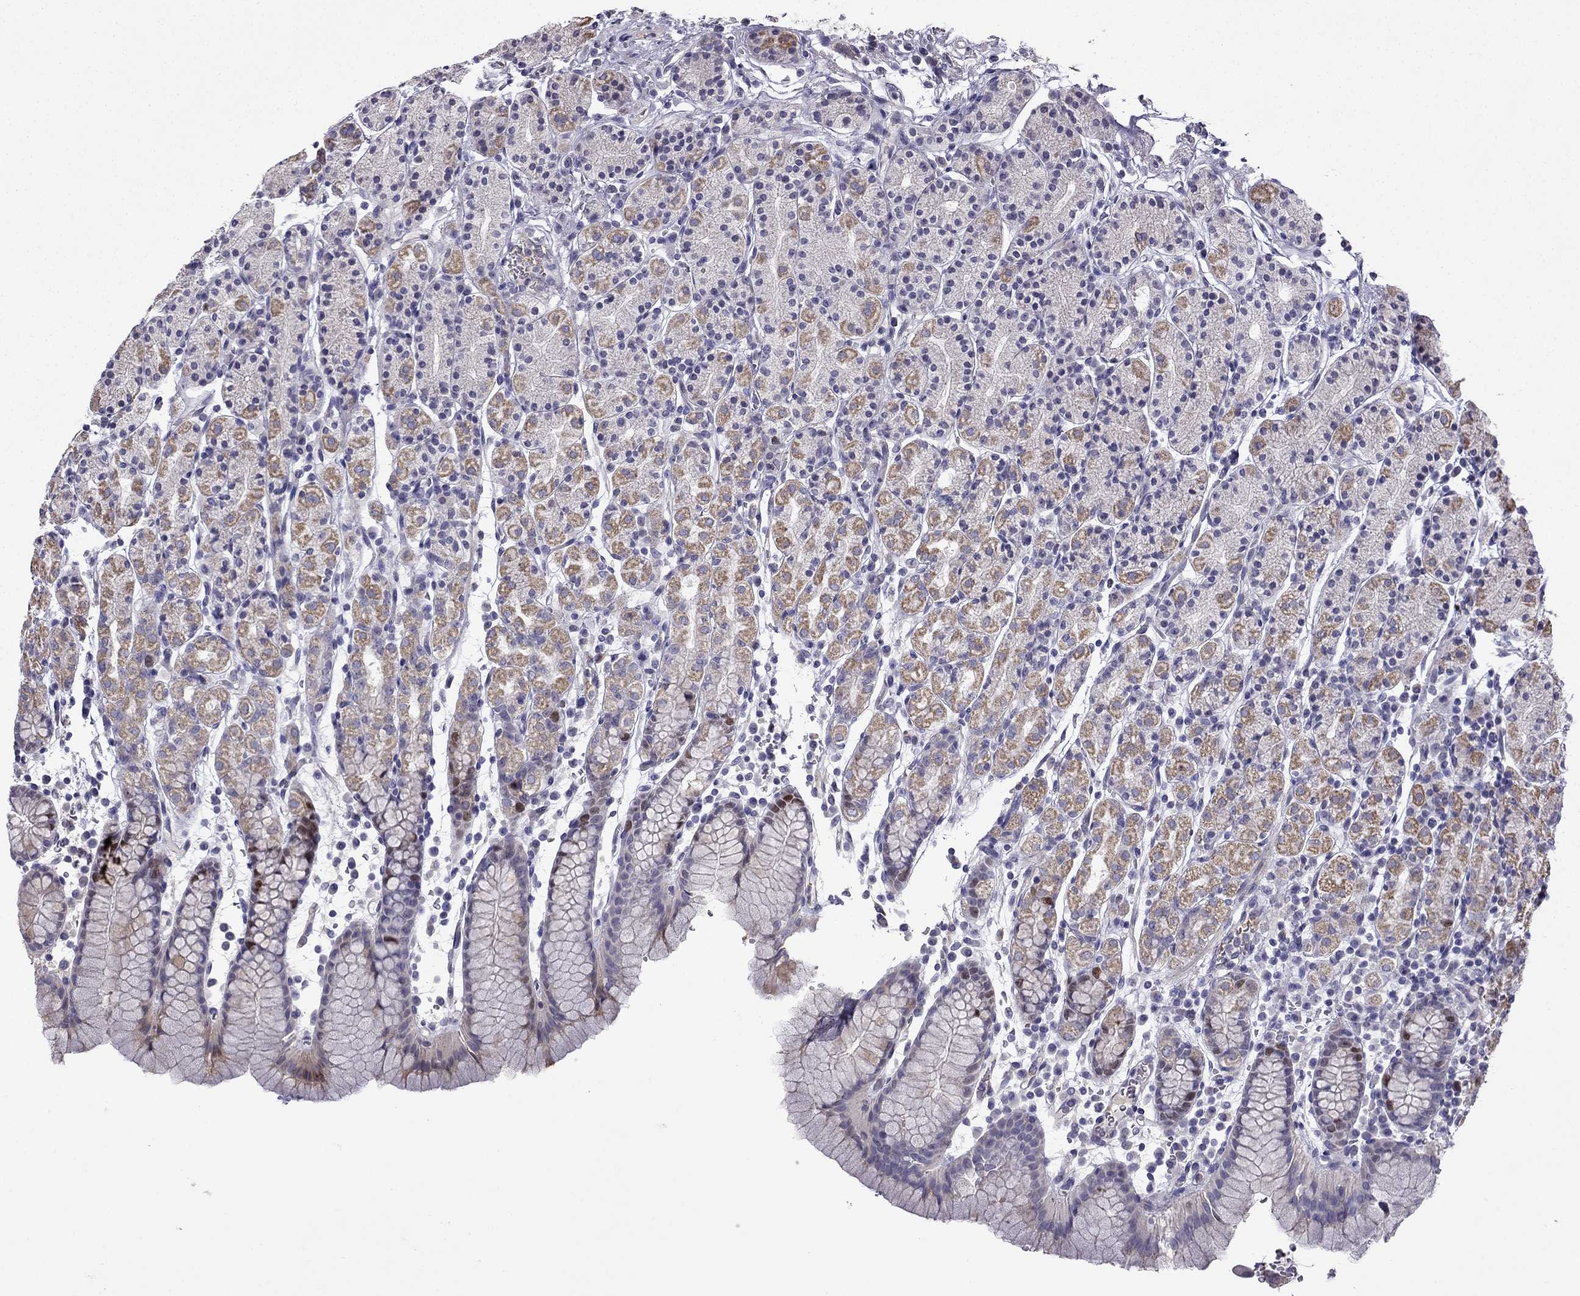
{"staining": {"intensity": "moderate", "quantity": "25%-75%", "location": "cytoplasmic/membranous"}, "tissue": "stomach", "cell_type": "Glandular cells", "image_type": "normal", "snomed": [{"axis": "morphology", "description": "Normal tissue, NOS"}, {"axis": "topography", "description": "Stomach, upper"}, {"axis": "topography", "description": "Stomach"}], "caption": "This histopathology image exhibits immunohistochemistry (IHC) staining of unremarkable stomach, with medium moderate cytoplasmic/membranous expression in approximately 25%-75% of glandular cells.", "gene": "UHRF1", "patient": {"sex": "male", "age": 62}}